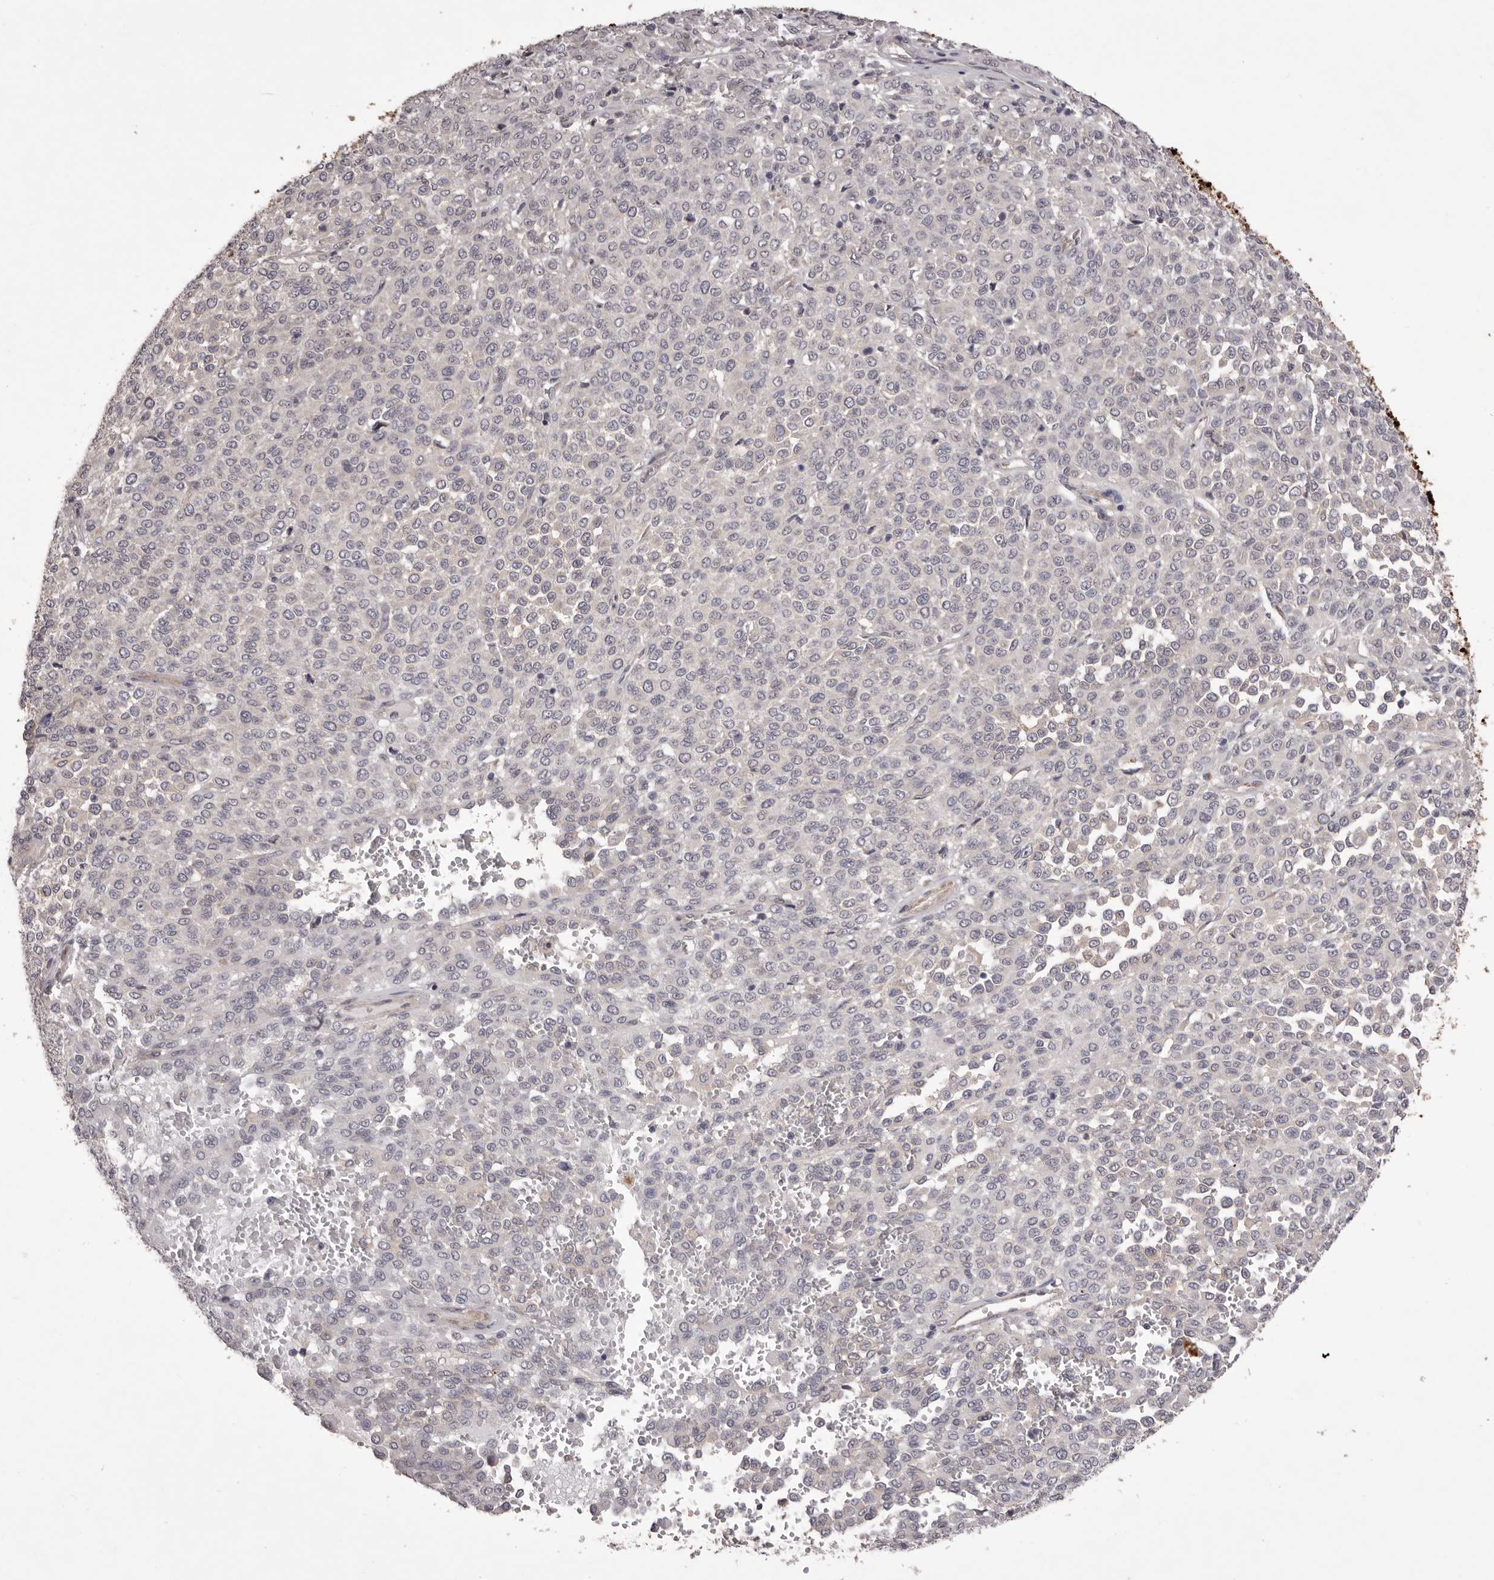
{"staining": {"intensity": "negative", "quantity": "none", "location": "none"}, "tissue": "melanoma", "cell_type": "Tumor cells", "image_type": "cancer", "snomed": [{"axis": "morphology", "description": "Malignant melanoma, Metastatic site"}, {"axis": "topography", "description": "Pancreas"}], "caption": "Immunohistochemistry (IHC) histopathology image of melanoma stained for a protein (brown), which demonstrates no positivity in tumor cells. Nuclei are stained in blue.", "gene": "PNRC1", "patient": {"sex": "female", "age": 30}}